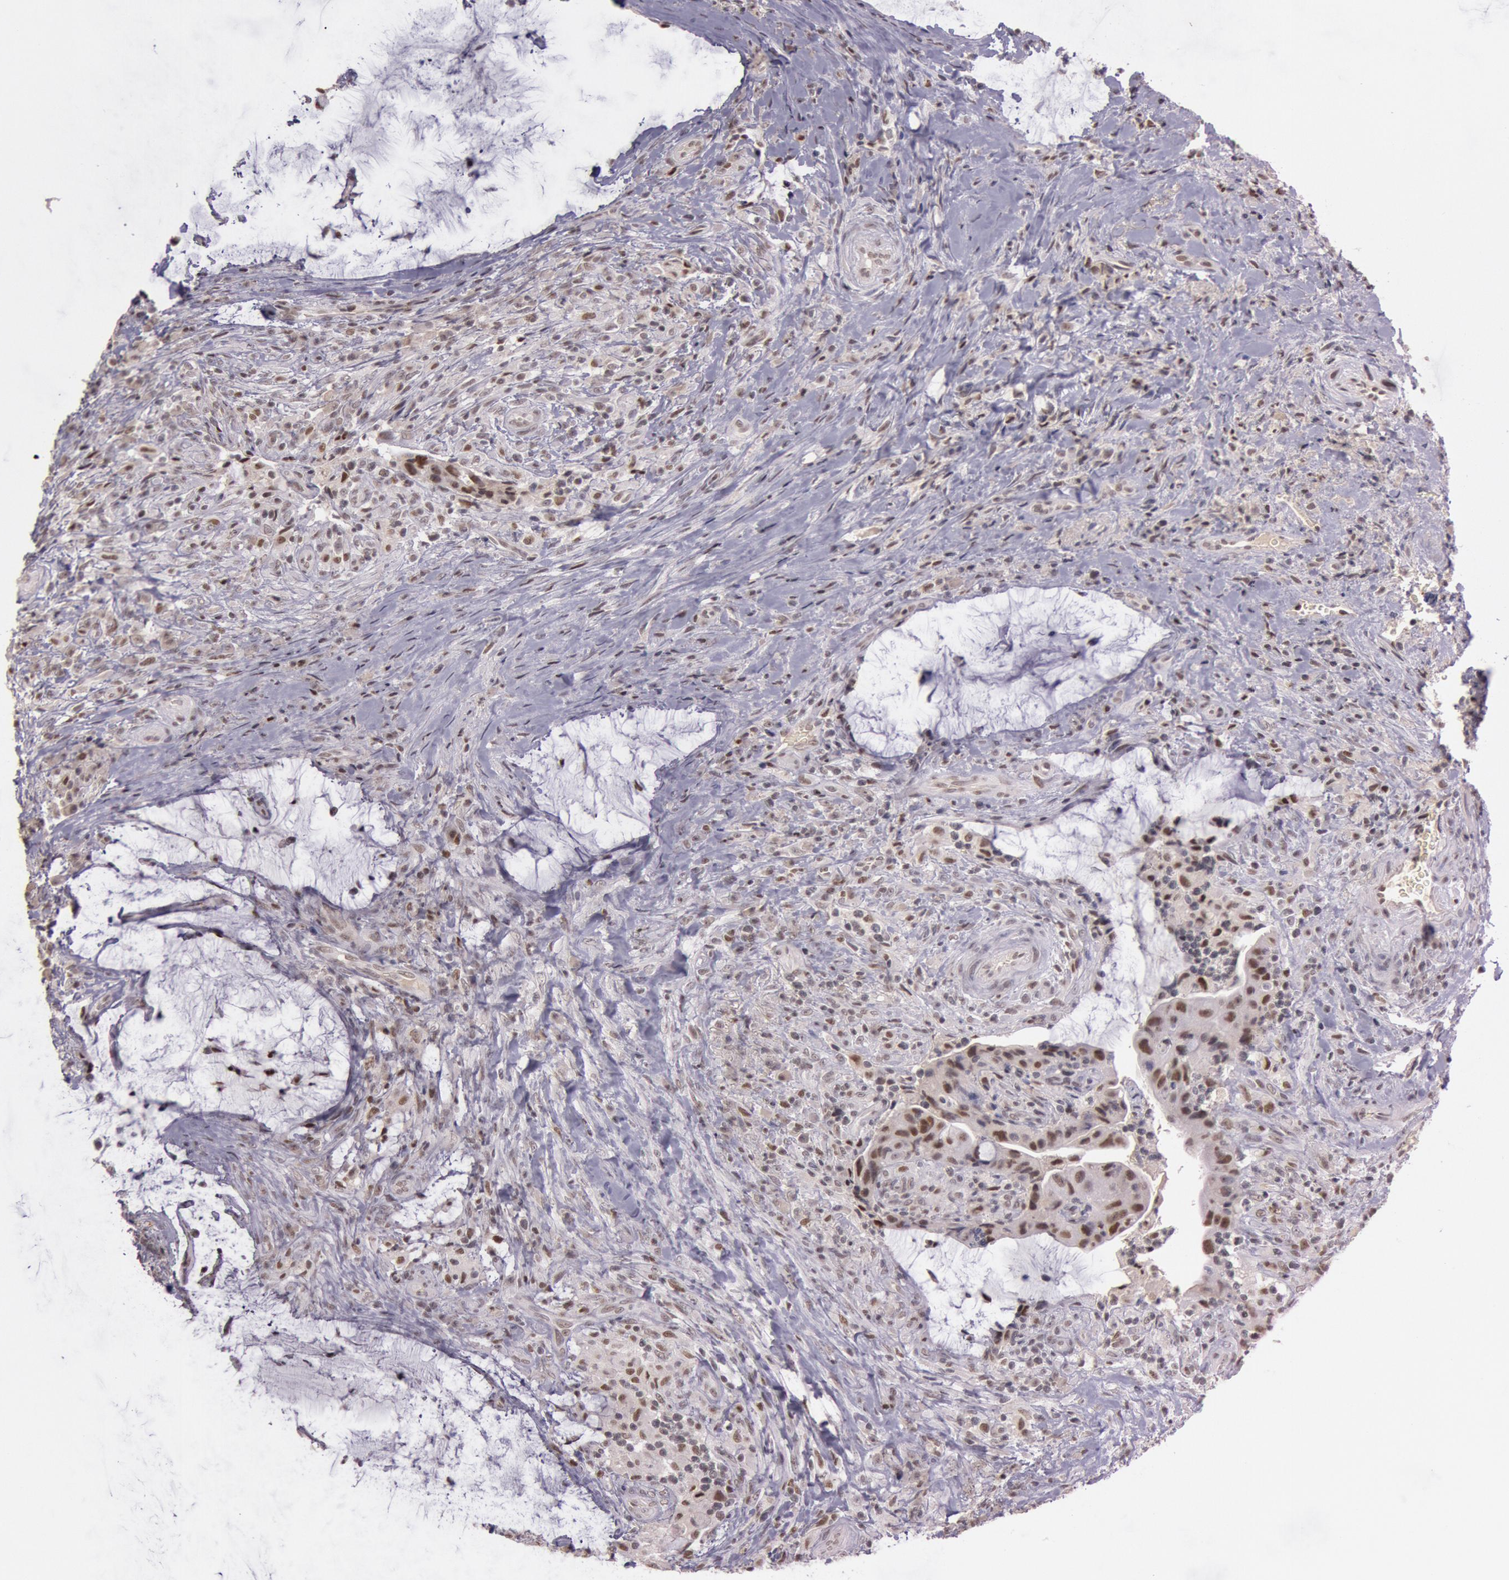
{"staining": {"intensity": "moderate", "quantity": "25%-75%", "location": "nuclear"}, "tissue": "colorectal cancer", "cell_type": "Tumor cells", "image_type": "cancer", "snomed": [{"axis": "morphology", "description": "Adenocarcinoma, NOS"}, {"axis": "topography", "description": "Rectum"}], "caption": "Tumor cells exhibit moderate nuclear staining in about 25%-75% of cells in colorectal cancer.", "gene": "TASL", "patient": {"sex": "female", "age": 71}}